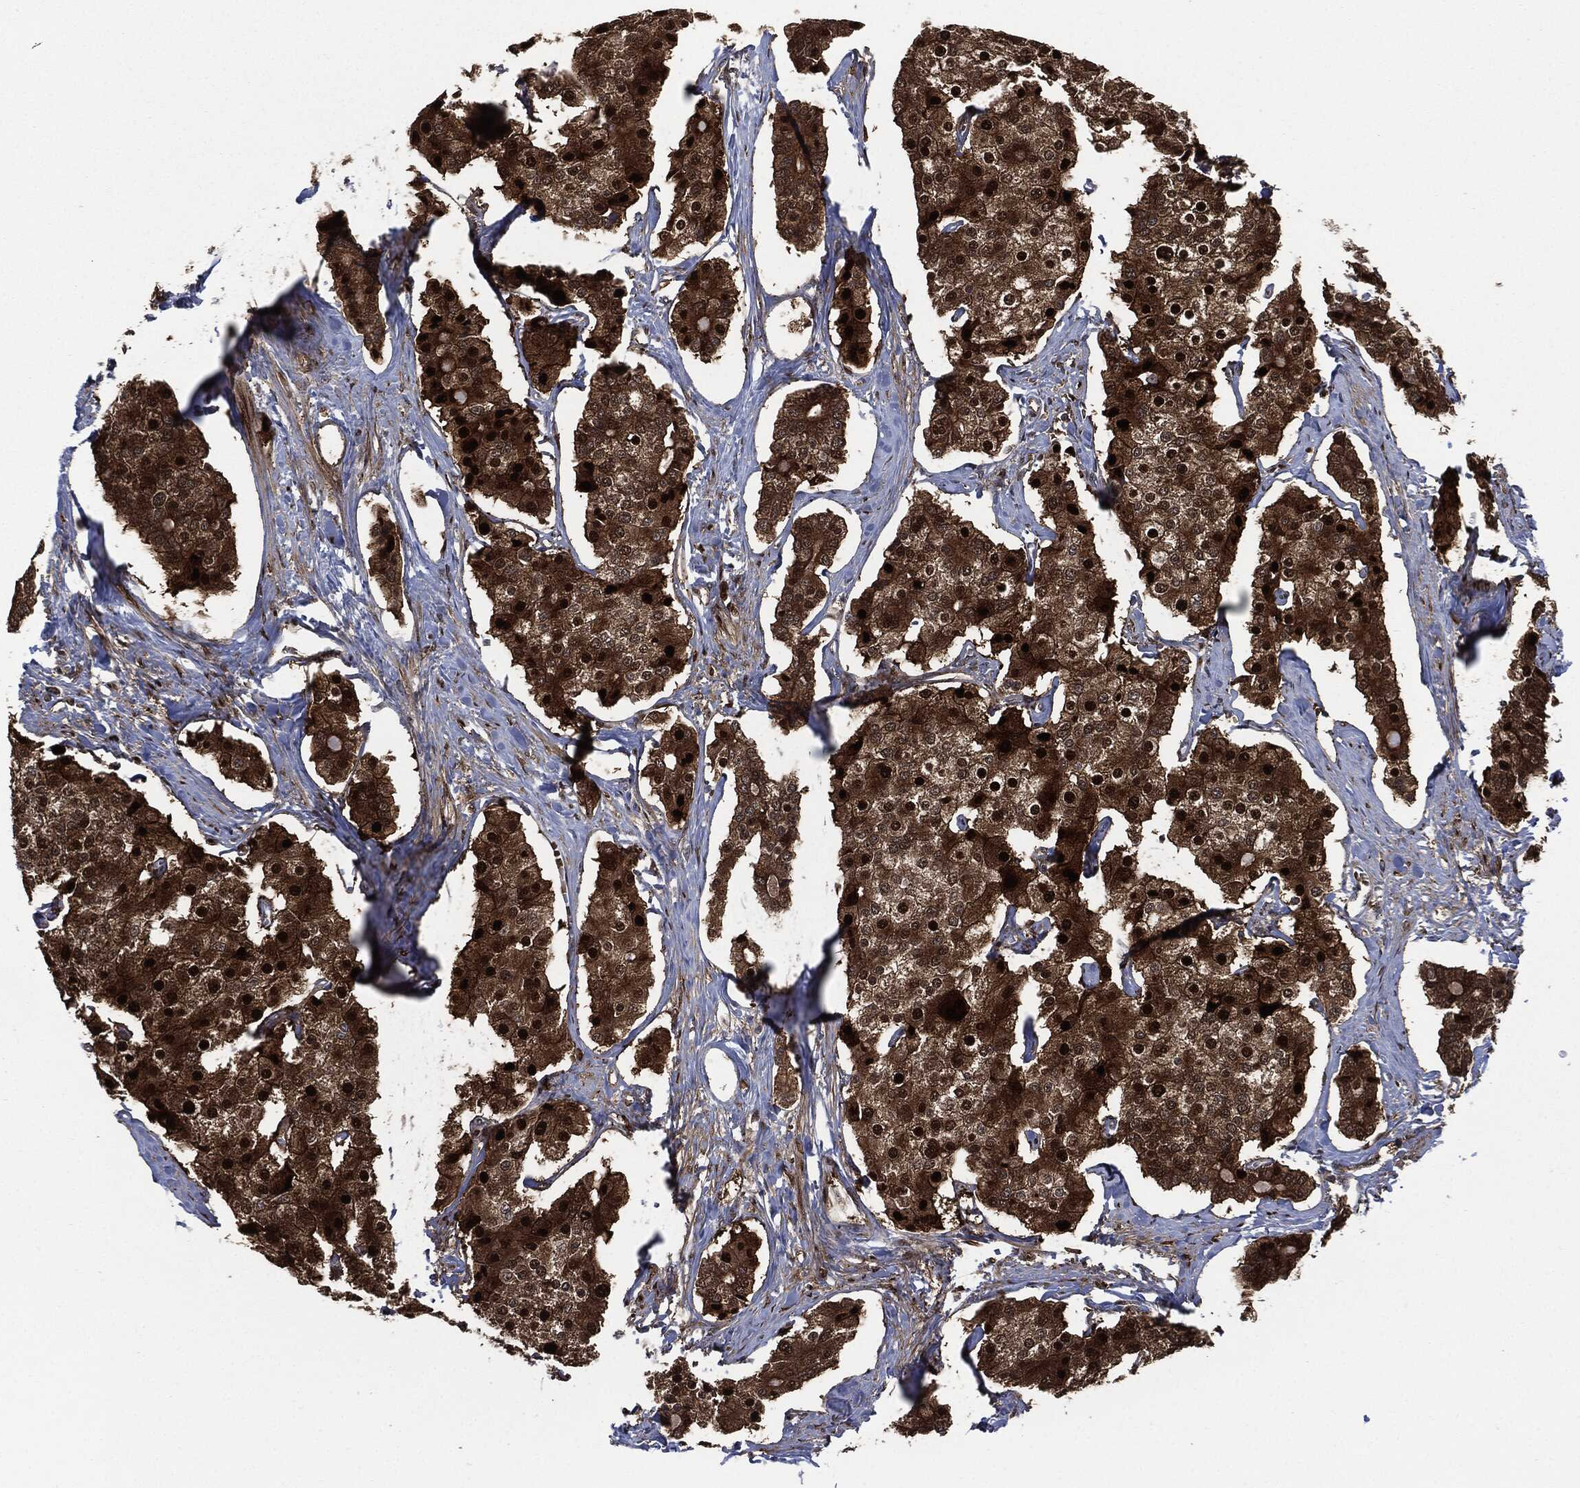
{"staining": {"intensity": "strong", "quantity": "25%-75%", "location": "cytoplasmic/membranous,nuclear"}, "tissue": "carcinoid", "cell_type": "Tumor cells", "image_type": "cancer", "snomed": [{"axis": "morphology", "description": "Carcinoid, malignant, NOS"}, {"axis": "topography", "description": "Small intestine"}], "caption": "Immunohistochemical staining of human malignant carcinoid displays high levels of strong cytoplasmic/membranous and nuclear protein expression in approximately 25%-75% of tumor cells. The protein is stained brown, and the nuclei are stained in blue (DAB IHC with brightfield microscopy, high magnification).", "gene": "DCTN1", "patient": {"sex": "female", "age": 65}}